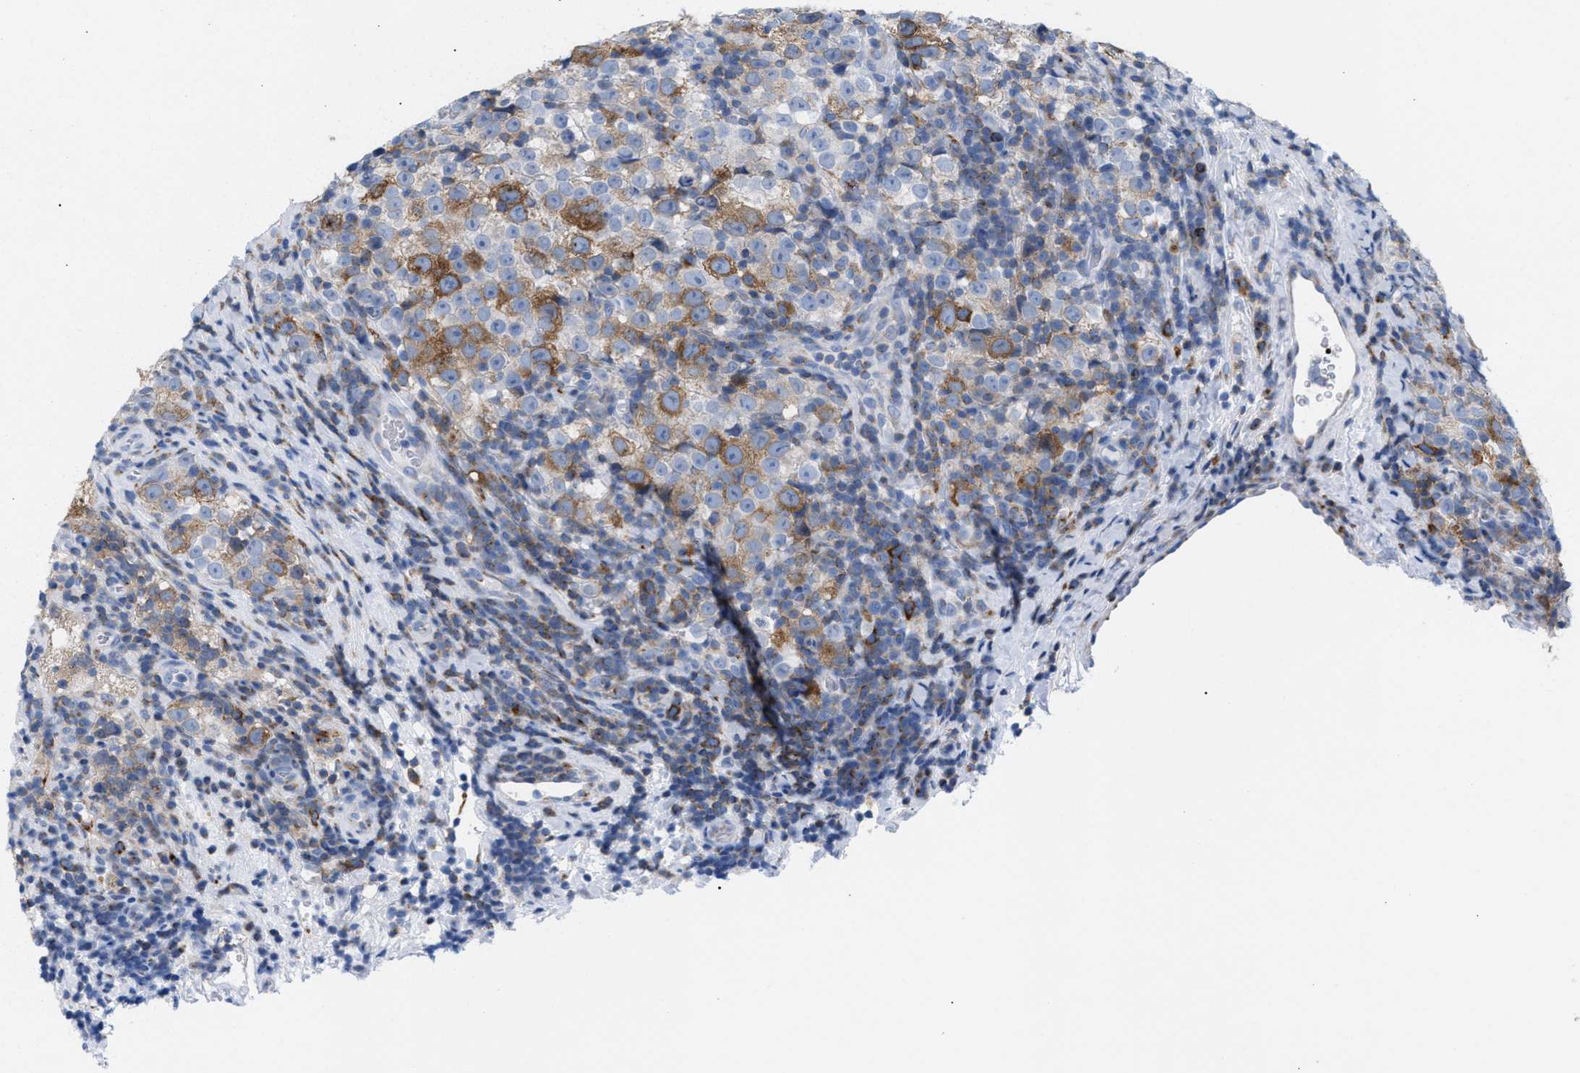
{"staining": {"intensity": "moderate", "quantity": "25%-75%", "location": "cytoplasmic/membranous"}, "tissue": "testis cancer", "cell_type": "Tumor cells", "image_type": "cancer", "snomed": [{"axis": "morphology", "description": "Normal tissue, NOS"}, {"axis": "morphology", "description": "Seminoma, NOS"}, {"axis": "topography", "description": "Testis"}], "caption": "Protein expression analysis of testis seminoma demonstrates moderate cytoplasmic/membranous expression in approximately 25%-75% of tumor cells.", "gene": "TACC3", "patient": {"sex": "male", "age": 43}}